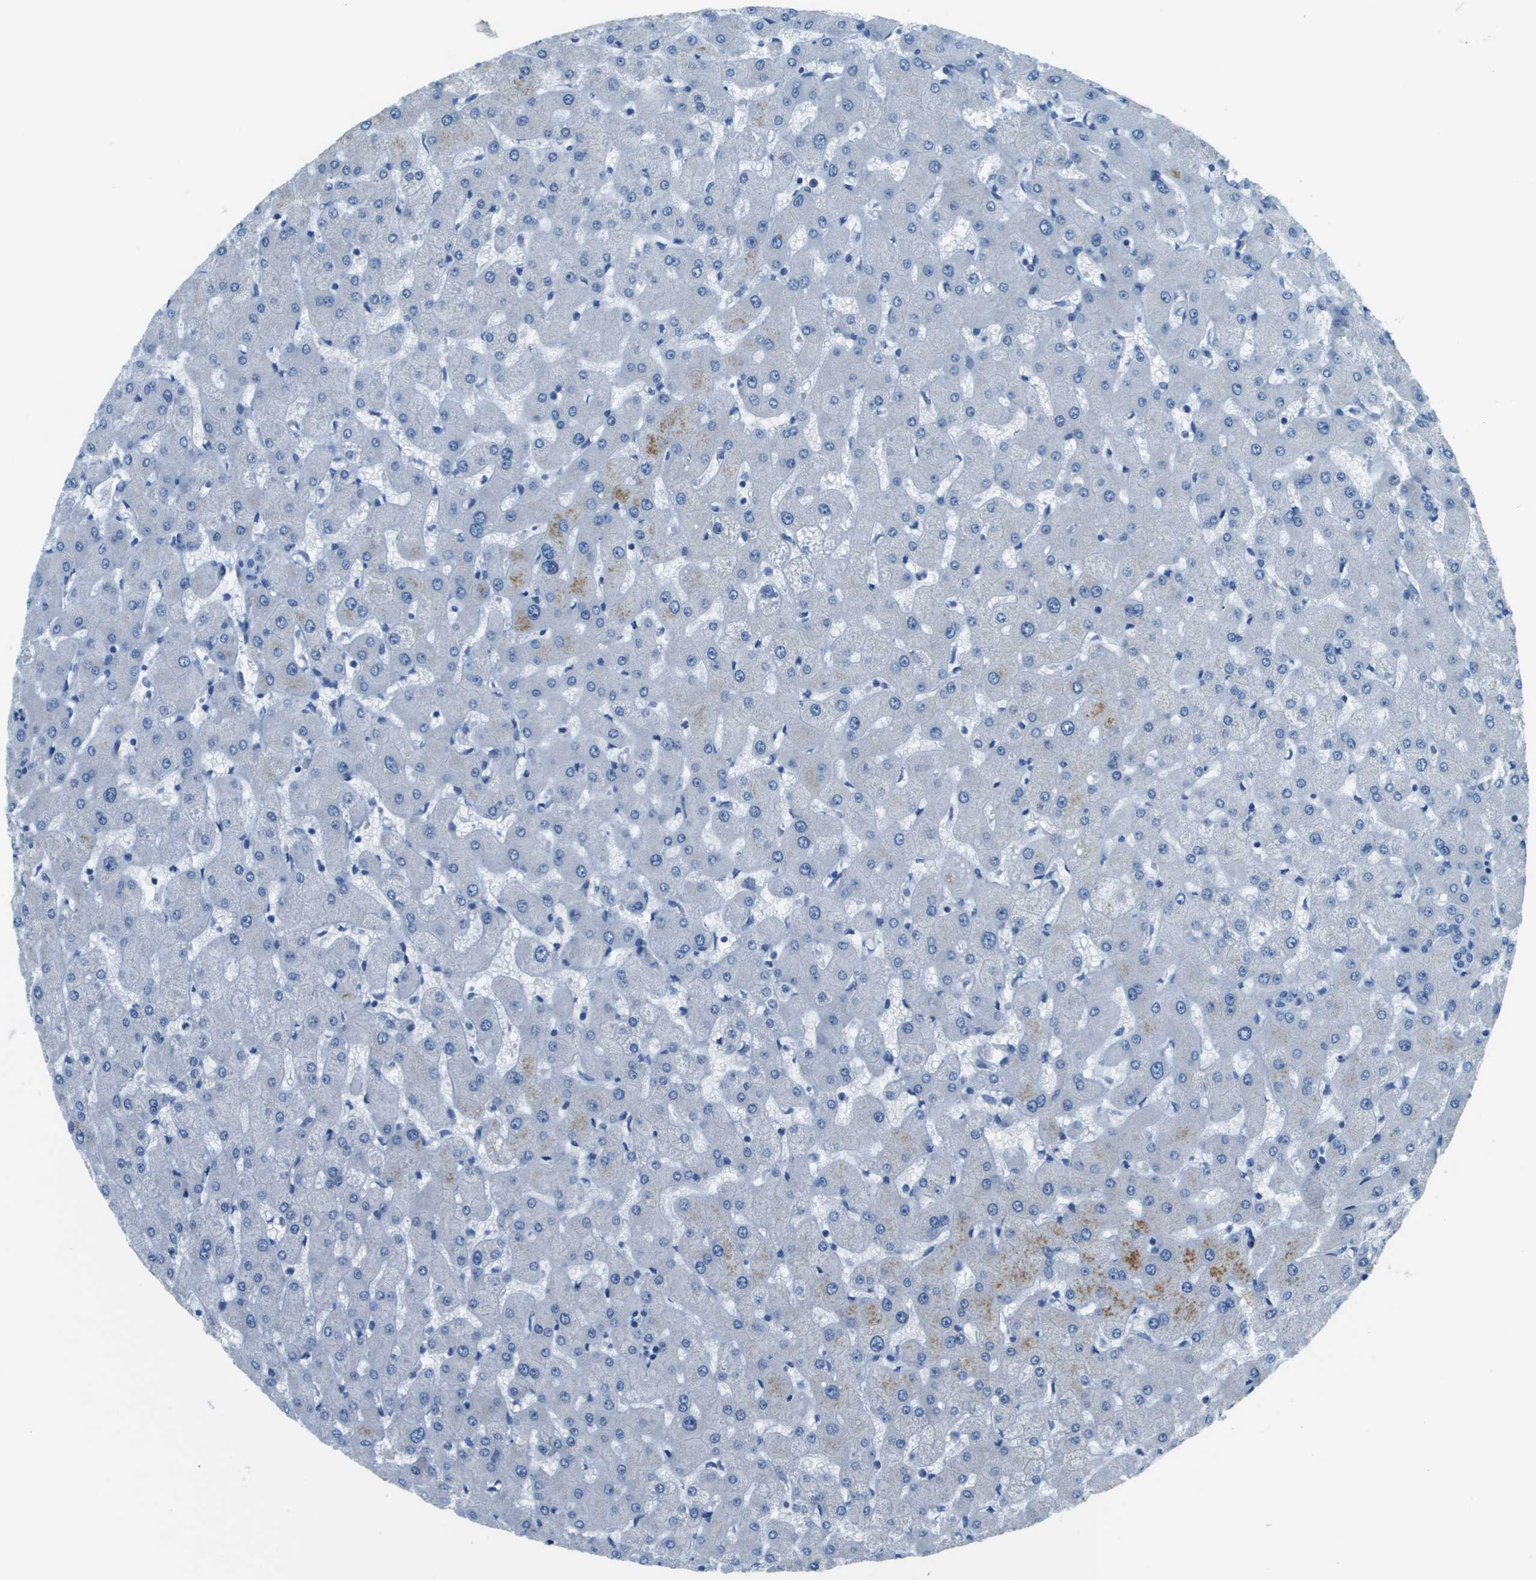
{"staining": {"intensity": "negative", "quantity": "none", "location": "none"}, "tissue": "liver", "cell_type": "Cholangiocytes", "image_type": "normal", "snomed": [{"axis": "morphology", "description": "Normal tissue, NOS"}, {"axis": "topography", "description": "Liver"}], "caption": "Liver stained for a protein using IHC exhibits no positivity cholangiocytes.", "gene": "SLC16A10", "patient": {"sex": "female", "age": 63}}